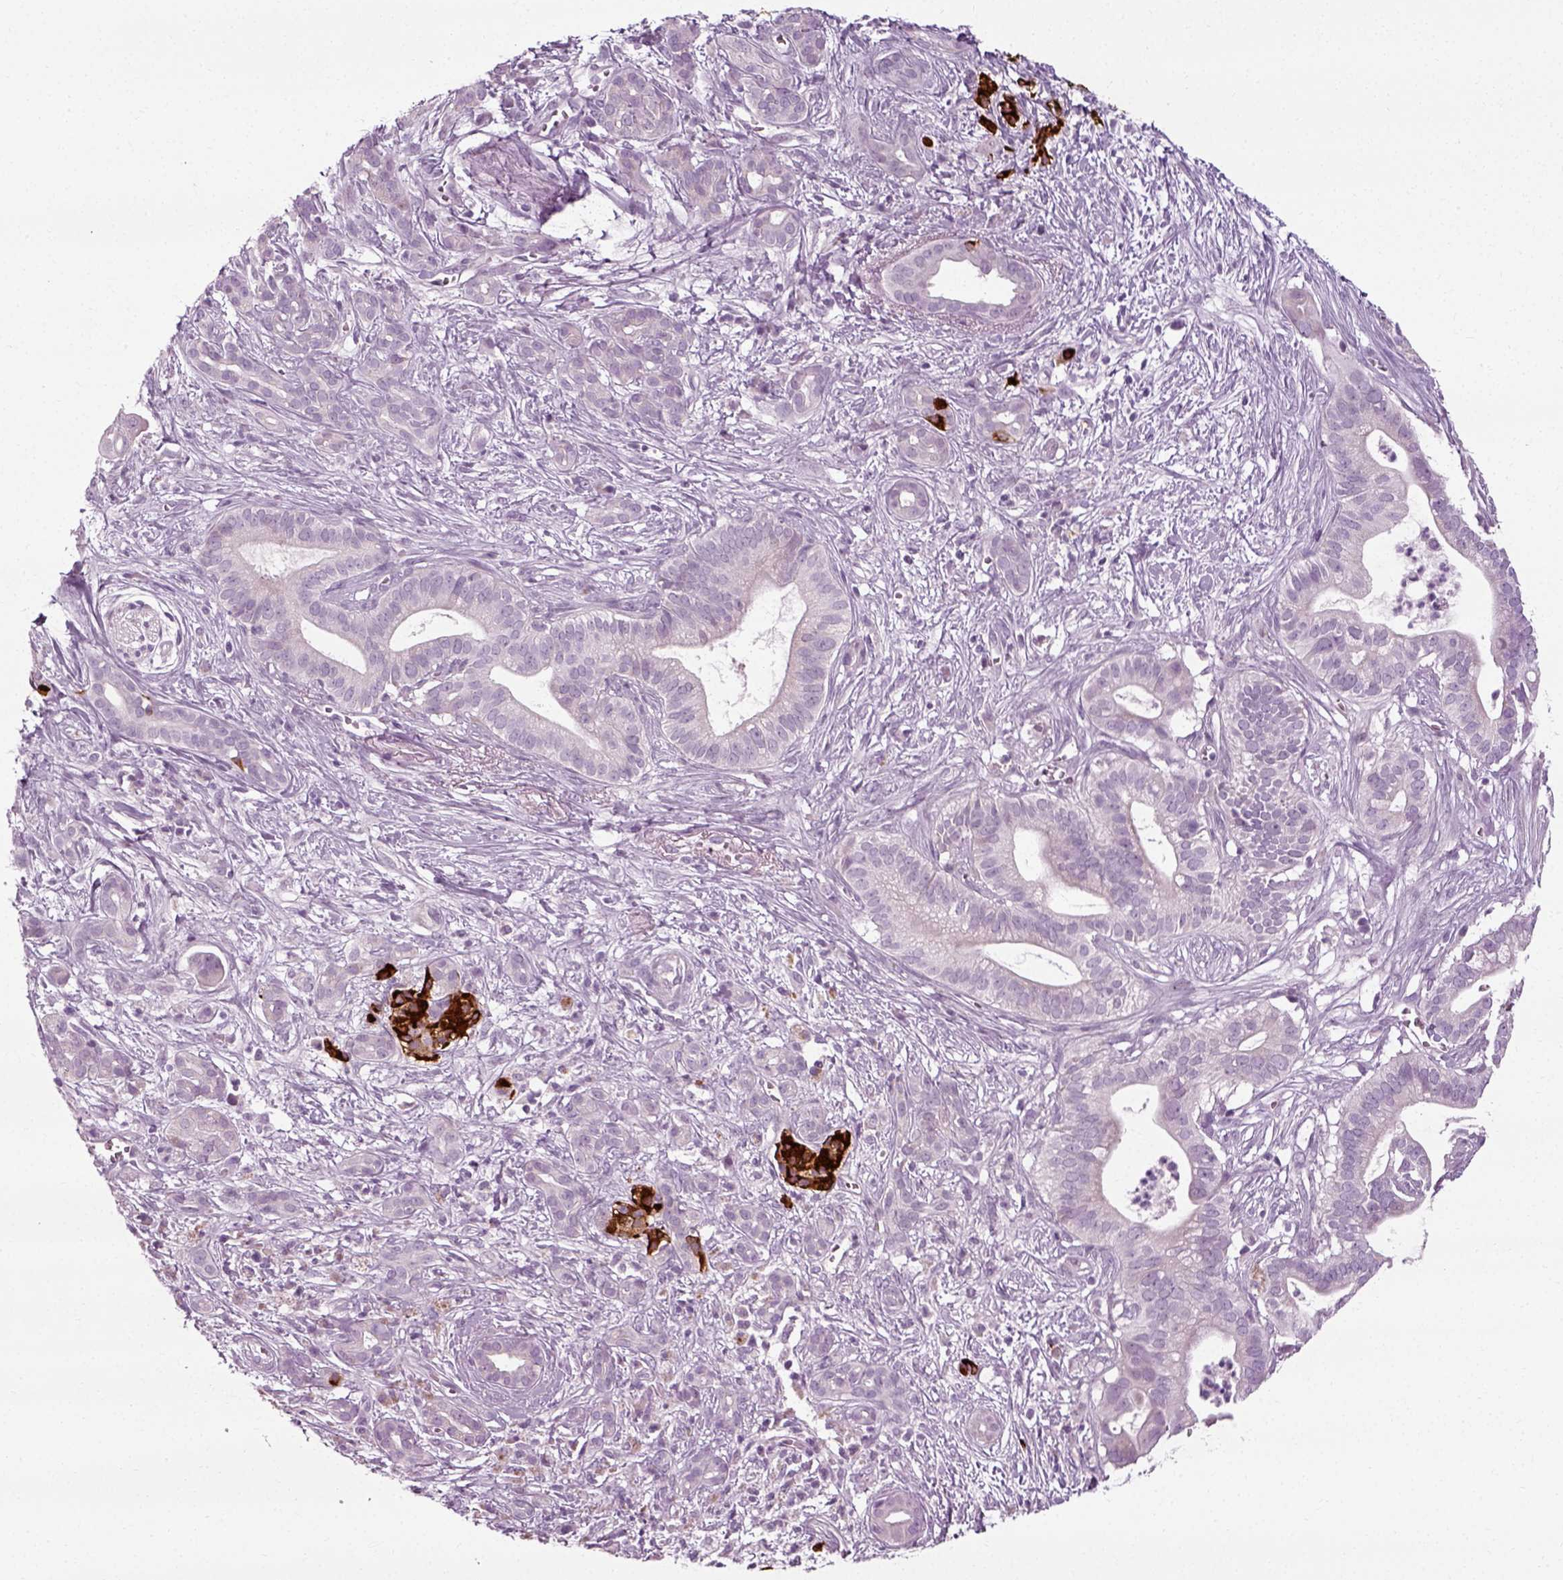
{"staining": {"intensity": "negative", "quantity": "none", "location": "none"}, "tissue": "pancreatic cancer", "cell_type": "Tumor cells", "image_type": "cancer", "snomed": [{"axis": "morphology", "description": "Adenocarcinoma, NOS"}, {"axis": "topography", "description": "Pancreas"}], "caption": "The photomicrograph displays no staining of tumor cells in pancreatic adenocarcinoma.", "gene": "SCG5", "patient": {"sex": "male", "age": 61}}